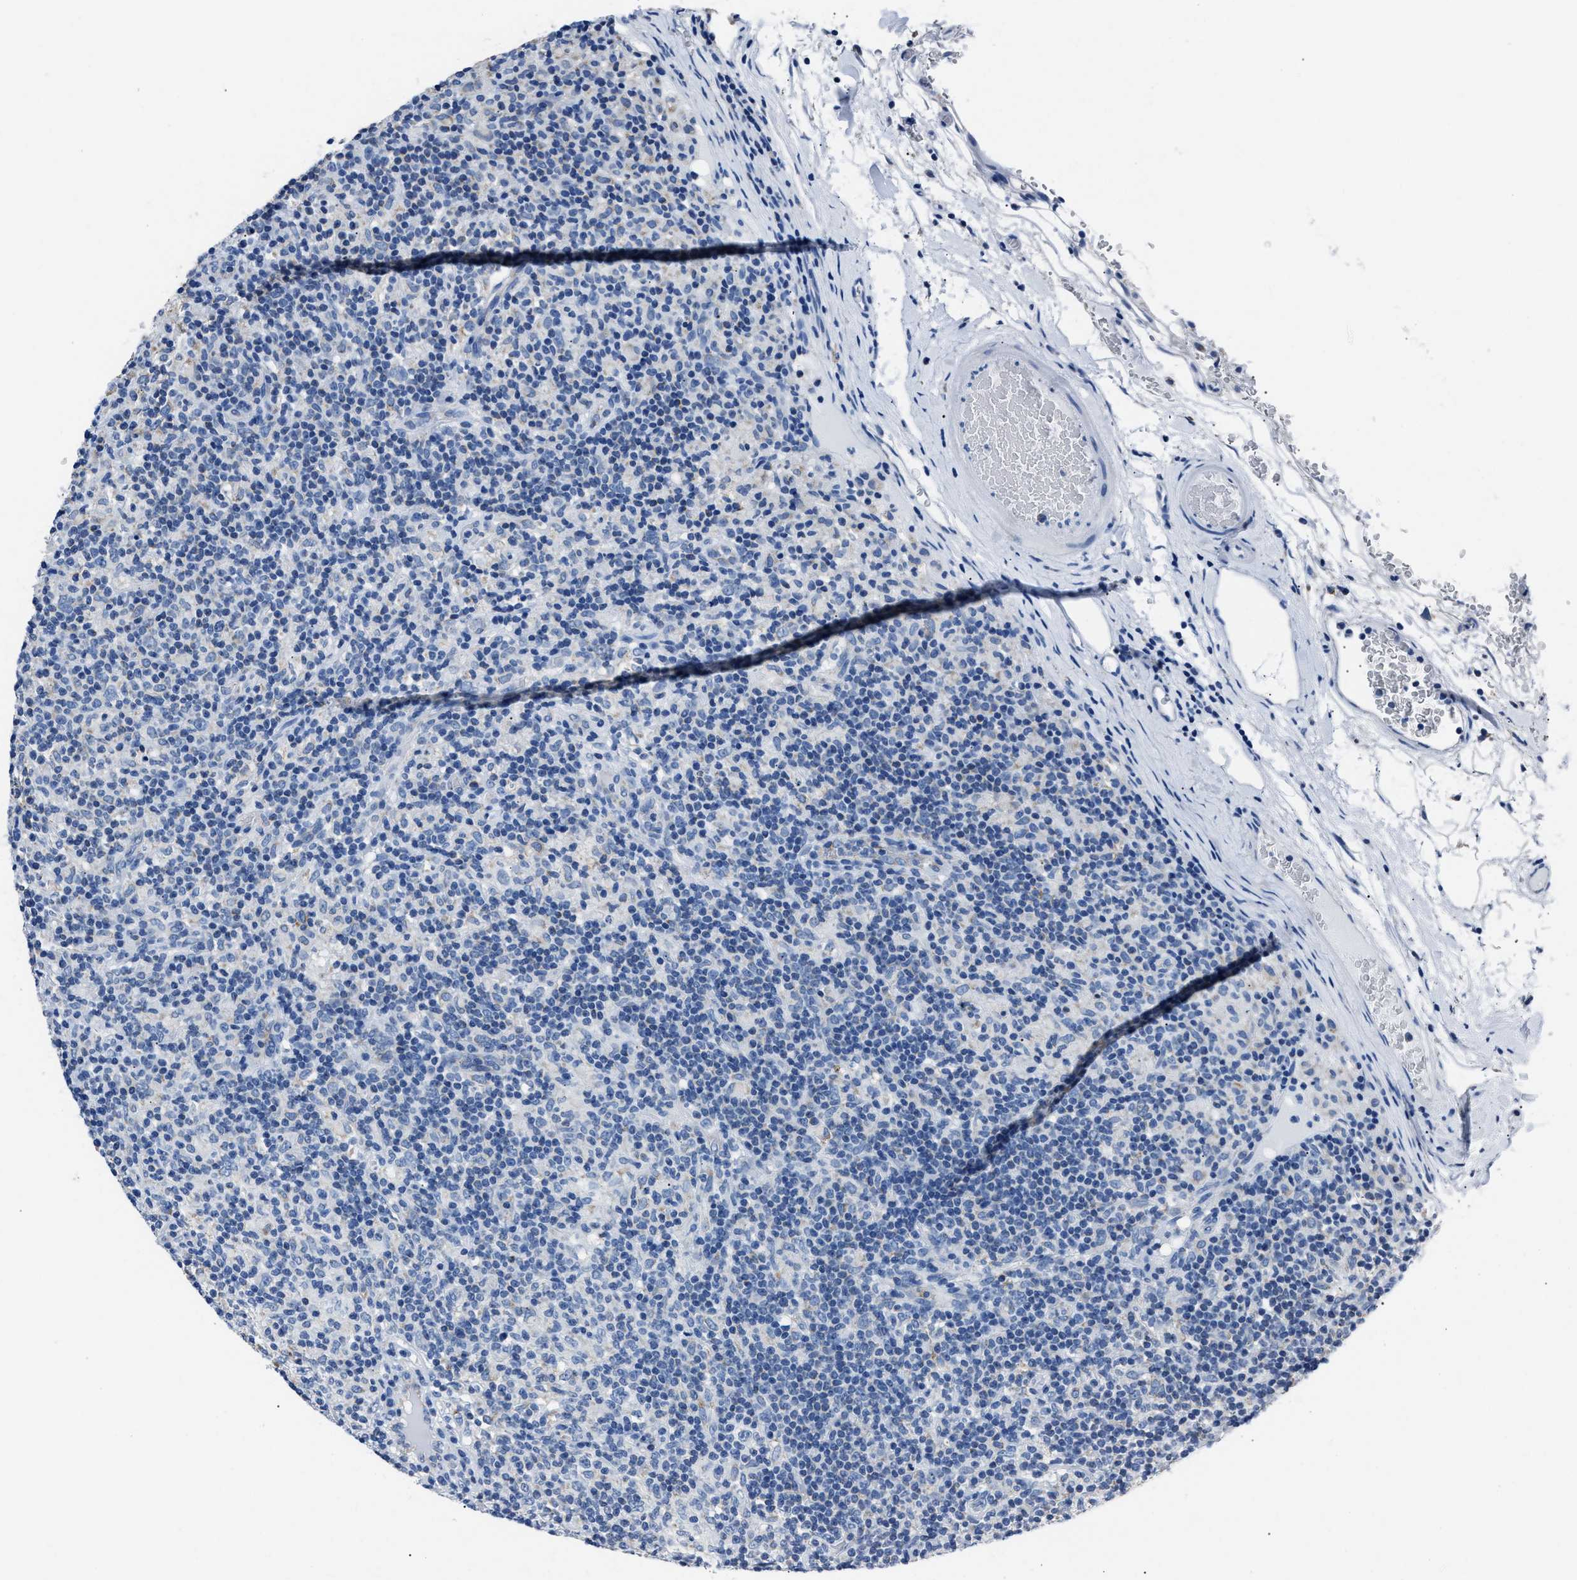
{"staining": {"intensity": "negative", "quantity": "none", "location": "none"}, "tissue": "lymphoma", "cell_type": "Tumor cells", "image_type": "cancer", "snomed": [{"axis": "morphology", "description": "Hodgkin's disease, NOS"}, {"axis": "topography", "description": "Lymph node"}], "caption": "This is an immunohistochemistry (IHC) micrograph of Hodgkin's disease. There is no positivity in tumor cells.", "gene": "AMACR", "patient": {"sex": "male", "age": 70}}